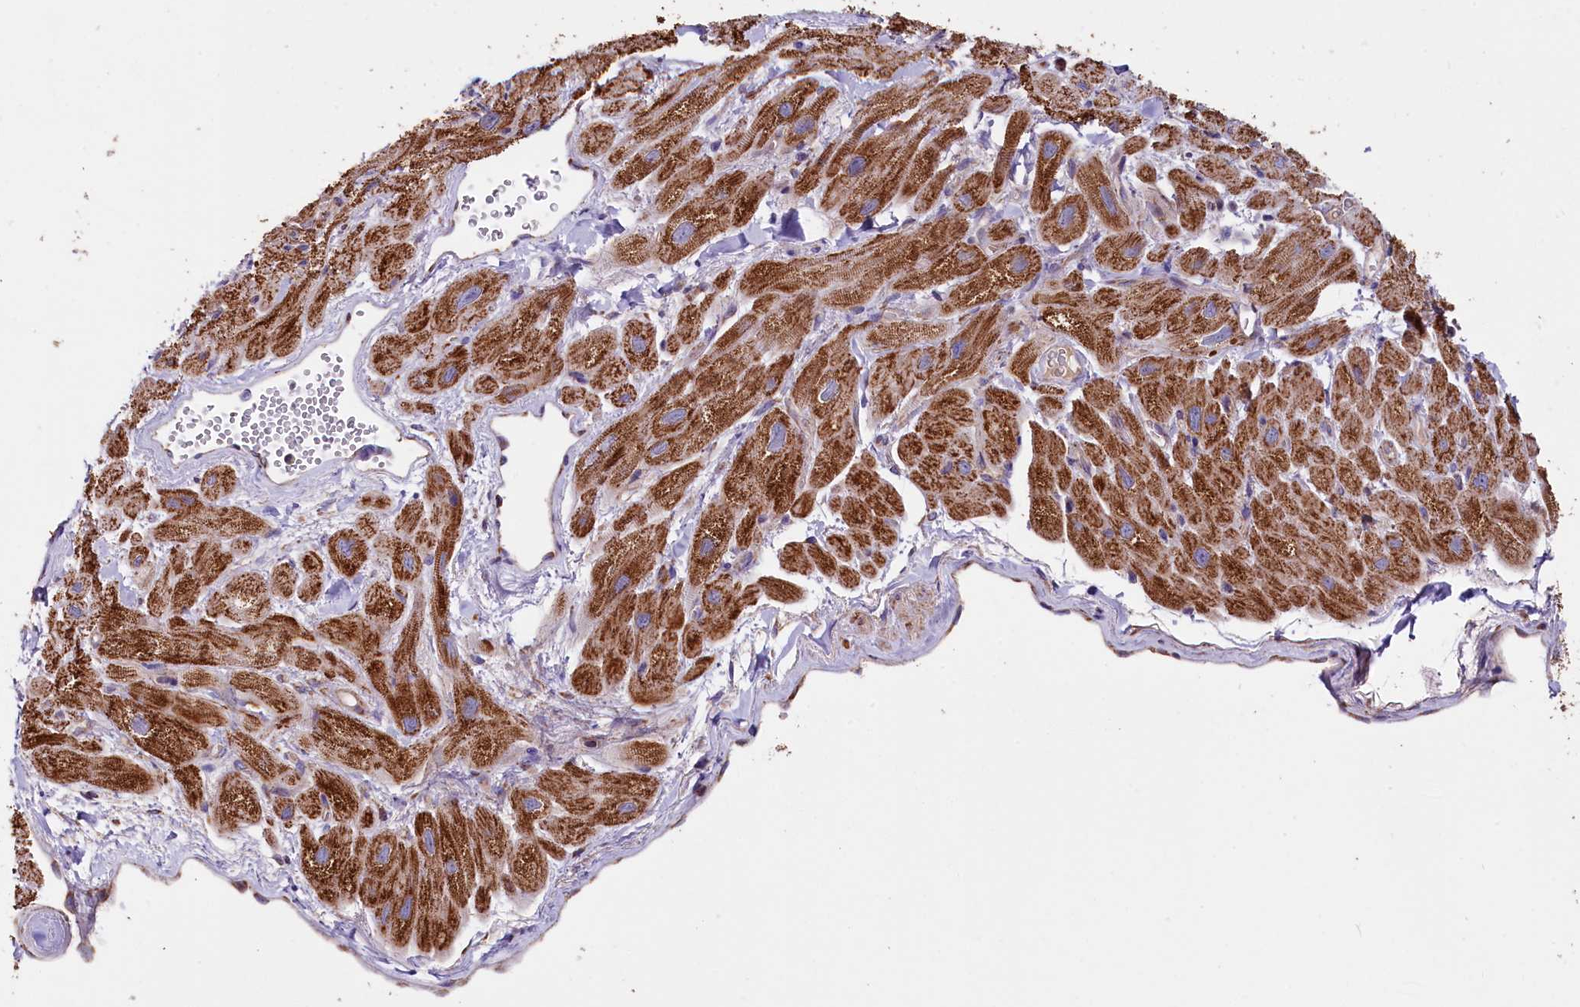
{"staining": {"intensity": "moderate", "quantity": ">75%", "location": "cytoplasmic/membranous"}, "tissue": "heart muscle", "cell_type": "Cardiomyocytes", "image_type": "normal", "snomed": [{"axis": "morphology", "description": "Normal tissue, NOS"}, {"axis": "topography", "description": "Heart"}], "caption": "Cardiomyocytes display moderate cytoplasmic/membranous positivity in about >75% of cells in normal heart muscle.", "gene": "ZSWIM1", "patient": {"sex": "male", "age": 65}}